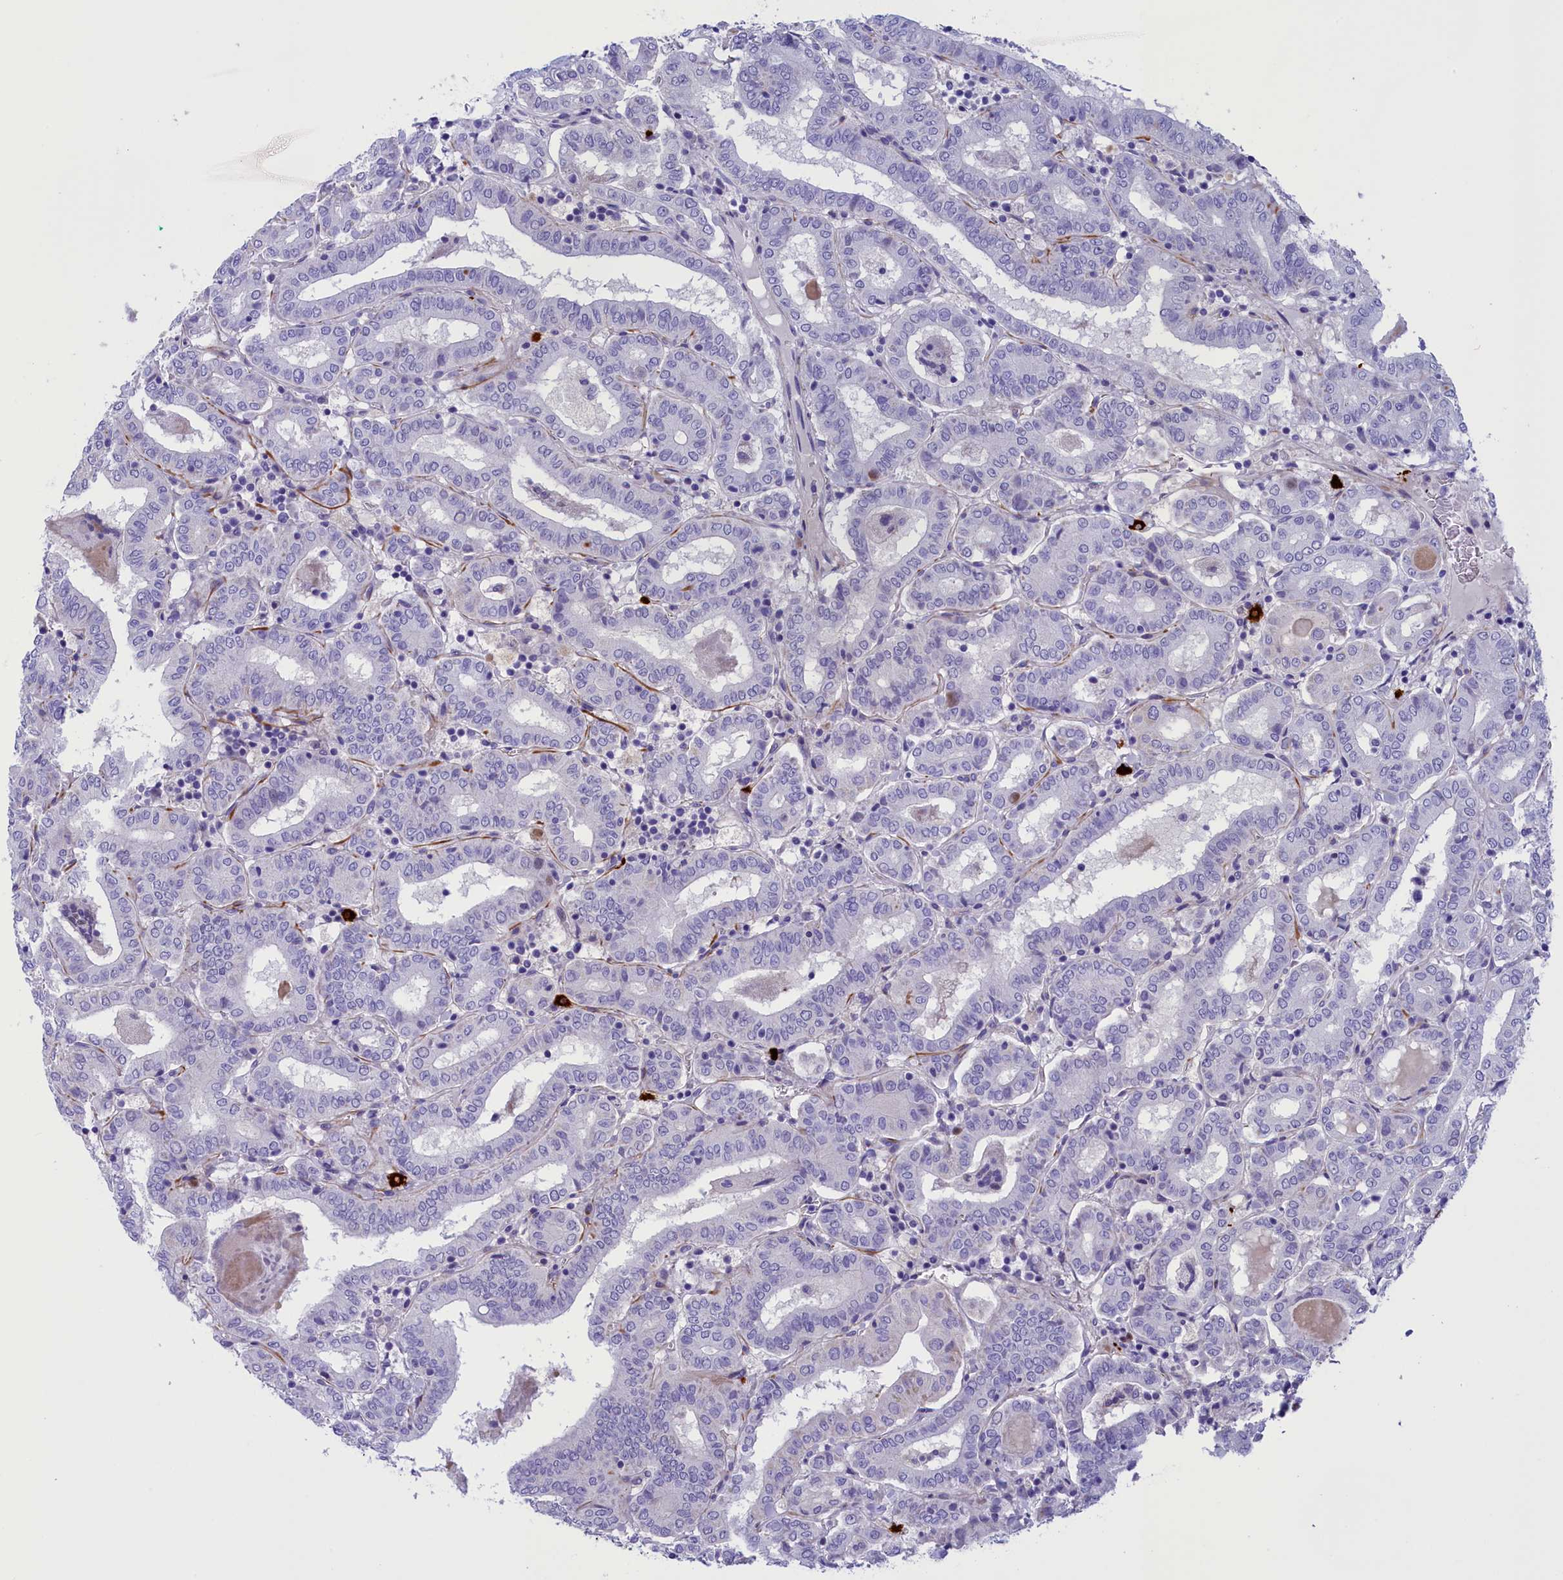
{"staining": {"intensity": "negative", "quantity": "none", "location": "none"}, "tissue": "thyroid cancer", "cell_type": "Tumor cells", "image_type": "cancer", "snomed": [{"axis": "morphology", "description": "Papillary adenocarcinoma, NOS"}, {"axis": "topography", "description": "Thyroid gland"}], "caption": "Thyroid cancer was stained to show a protein in brown. There is no significant positivity in tumor cells. (DAB (3,3'-diaminobenzidine) immunohistochemistry with hematoxylin counter stain).", "gene": "RTTN", "patient": {"sex": "female", "age": 72}}